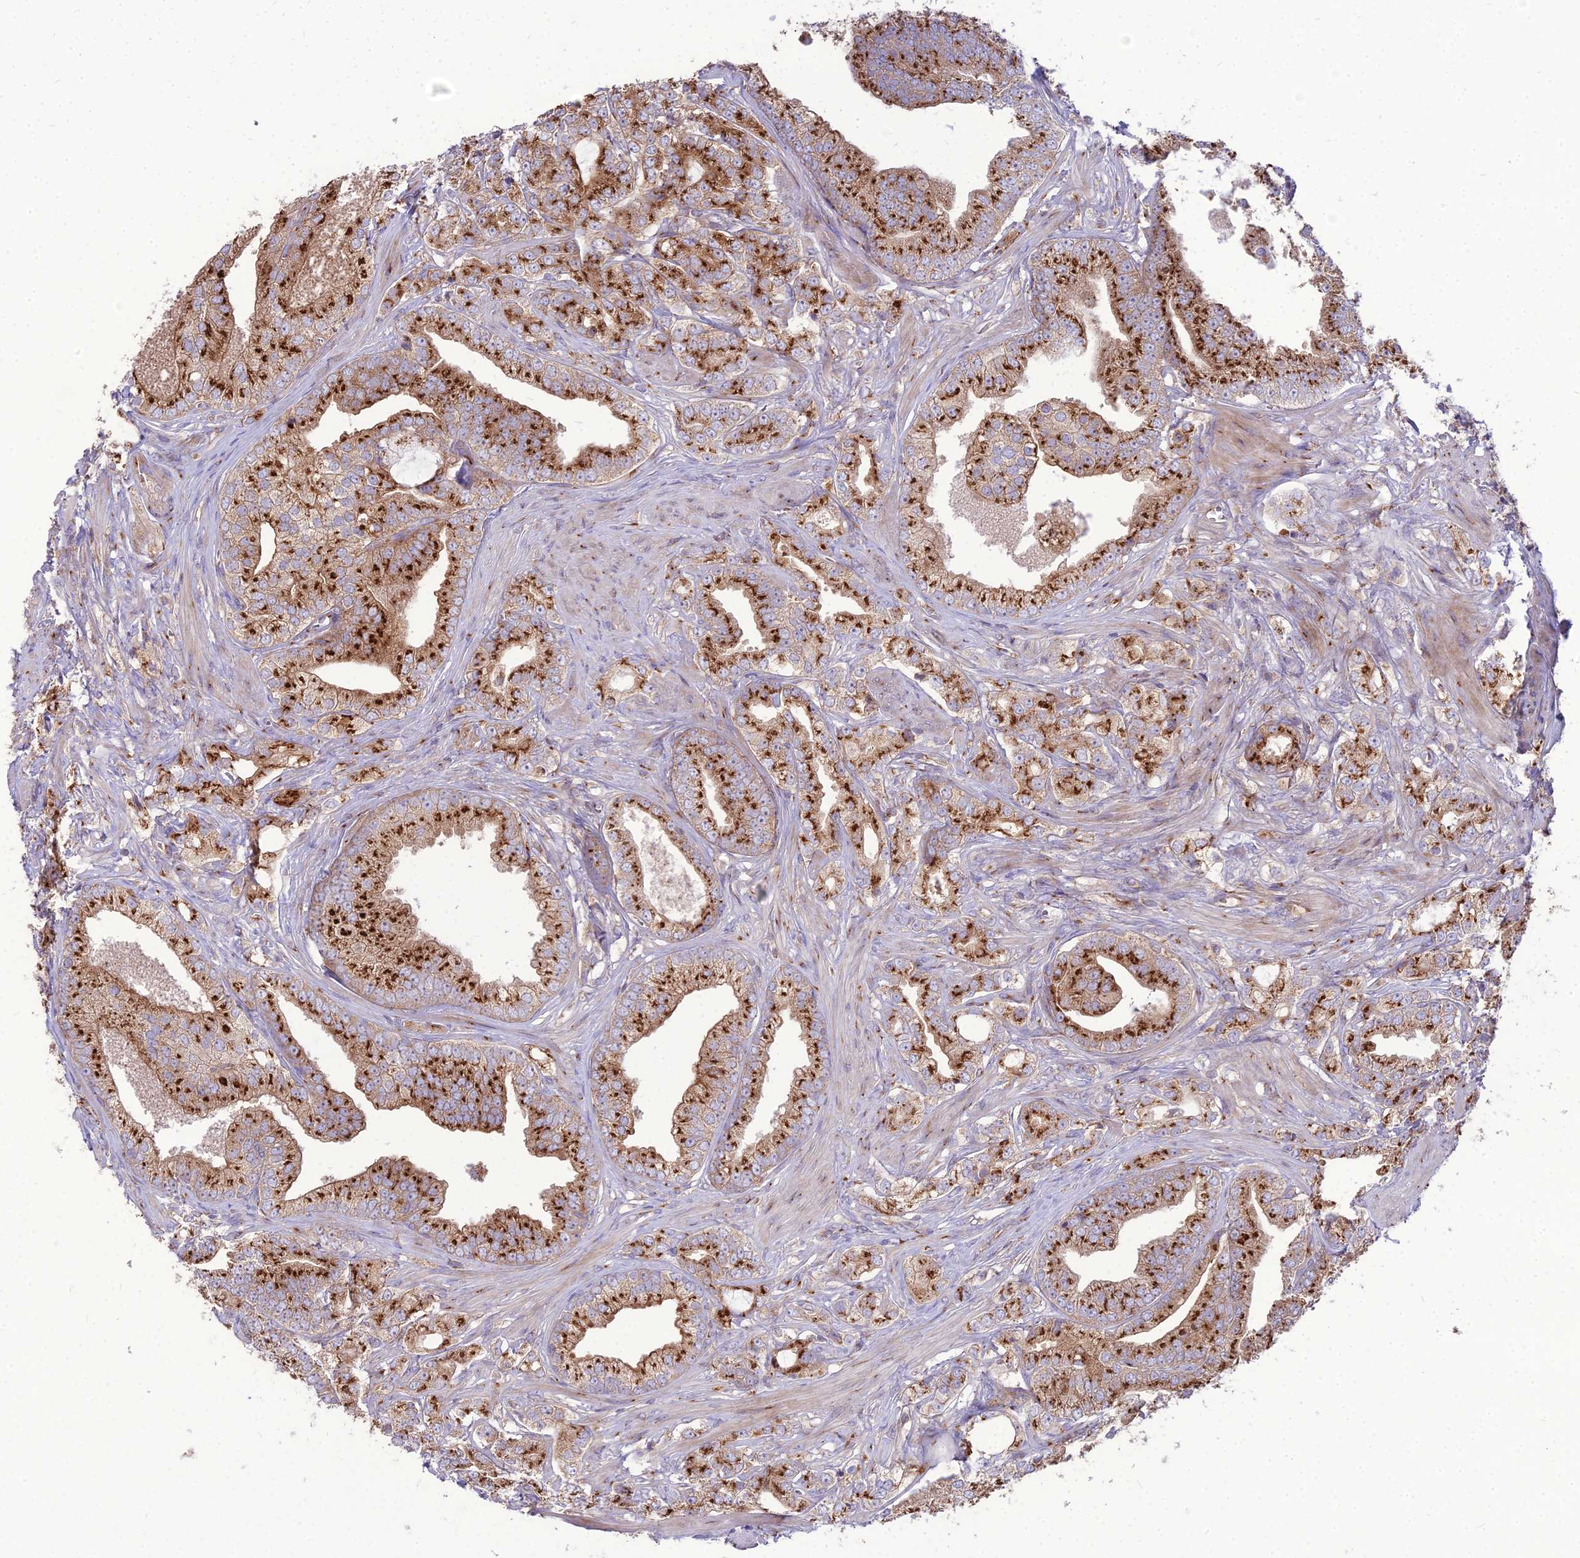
{"staining": {"intensity": "strong", "quantity": "25%-75%", "location": "cytoplasmic/membranous"}, "tissue": "prostate cancer", "cell_type": "Tumor cells", "image_type": "cancer", "snomed": [{"axis": "morphology", "description": "Adenocarcinoma, High grade"}, {"axis": "topography", "description": "Prostate"}], "caption": "The micrograph displays staining of prostate cancer (adenocarcinoma (high-grade)), revealing strong cytoplasmic/membranous protein positivity (brown color) within tumor cells.", "gene": "SPRYD7", "patient": {"sex": "male", "age": 50}}